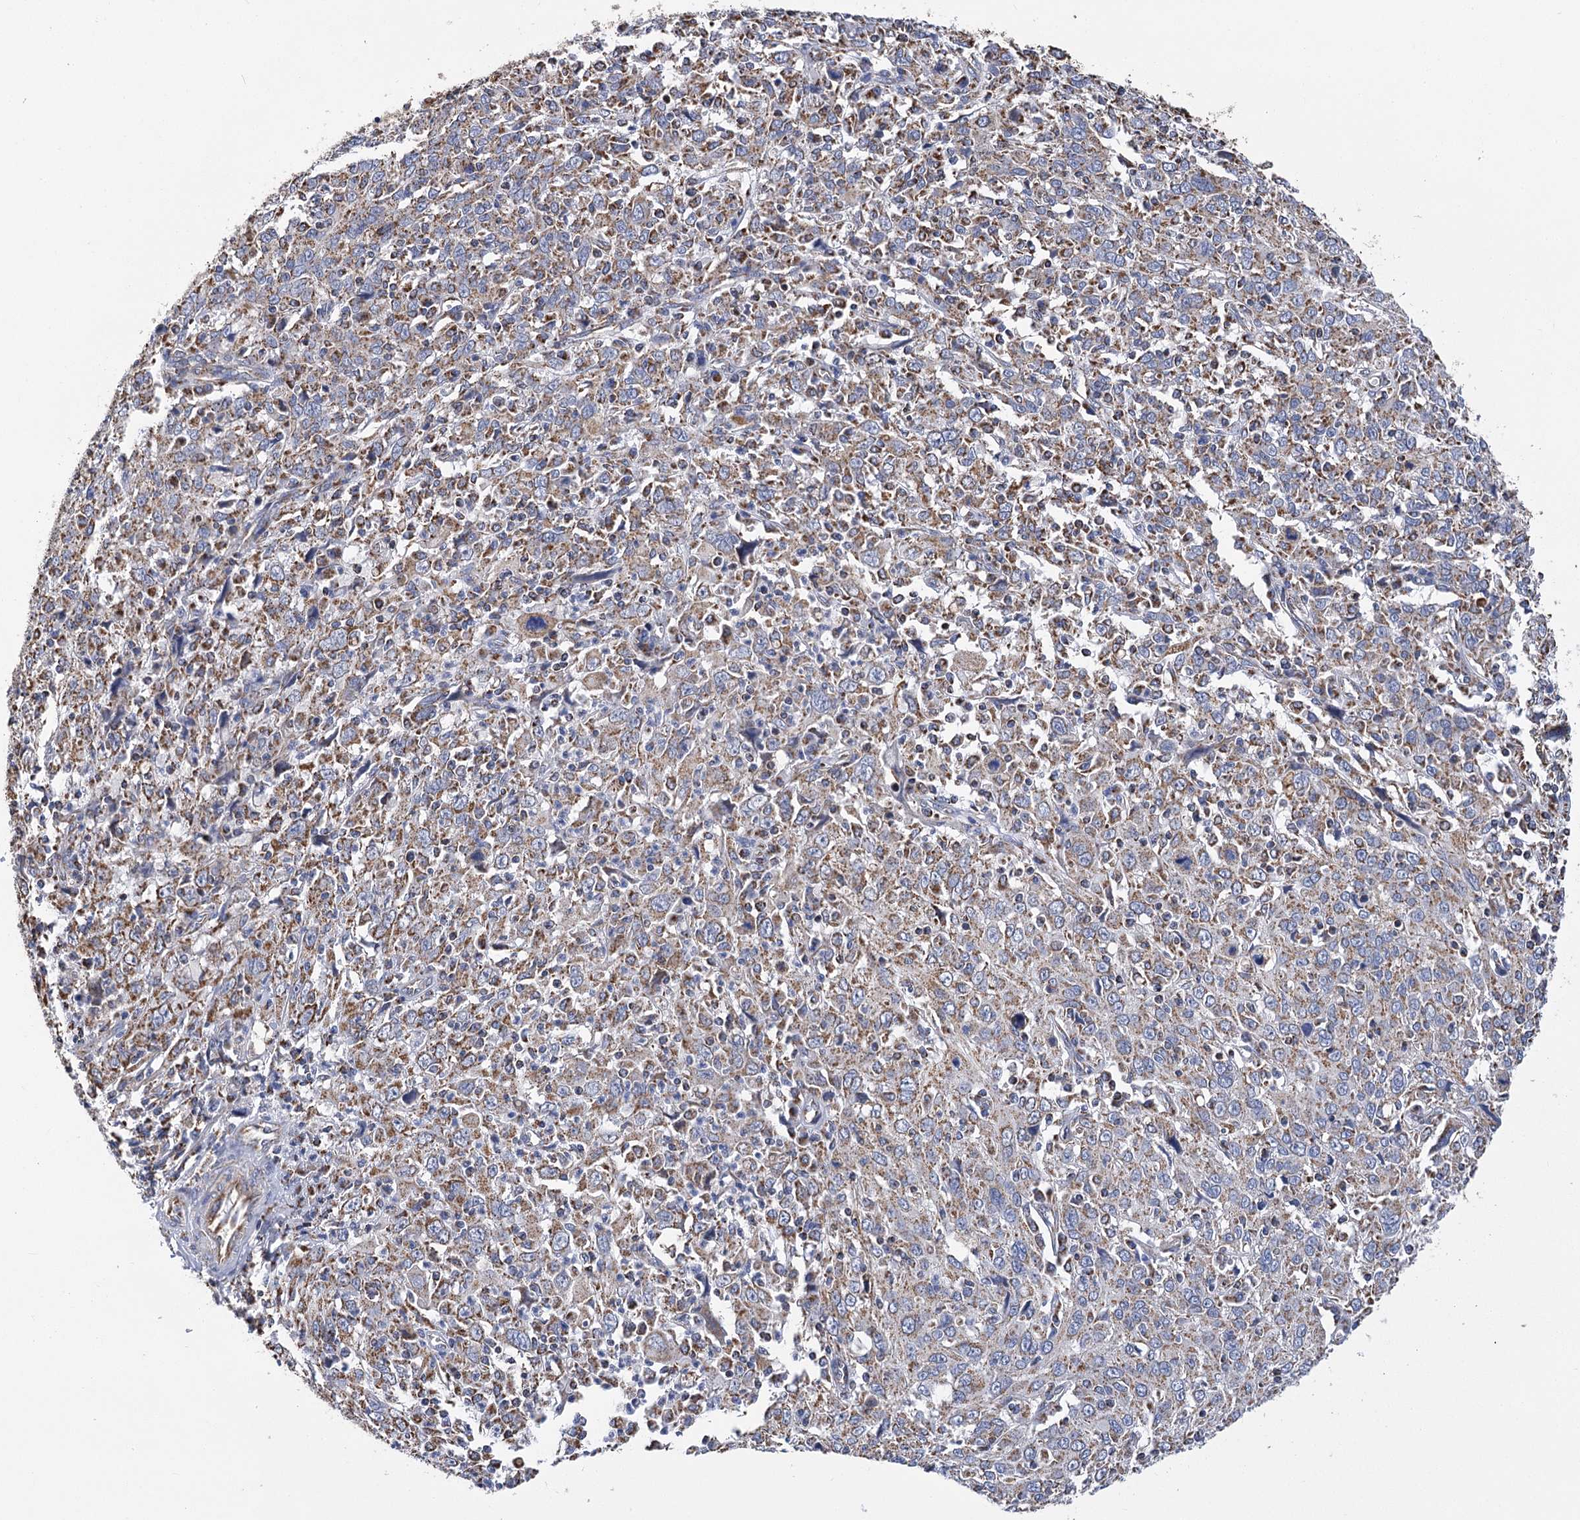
{"staining": {"intensity": "moderate", "quantity": ">75%", "location": "cytoplasmic/membranous"}, "tissue": "cervical cancer", "cell_type": "Tumor cells", "image_type": "cancer", "snomed": [{"axis": "morphology", "description": "Squamous cell carcinoma, NOS"}, {"axis": "topography", "description": "Cervix"}], "caption": "Human cervical squamous cell carcinoma stained with a brown dye shows moderate cytoplasmic/membranous positive expression in about >75% of tumor cells.", "gene": "CCDC73", "patient": {"sex": "female", "age": 46}}